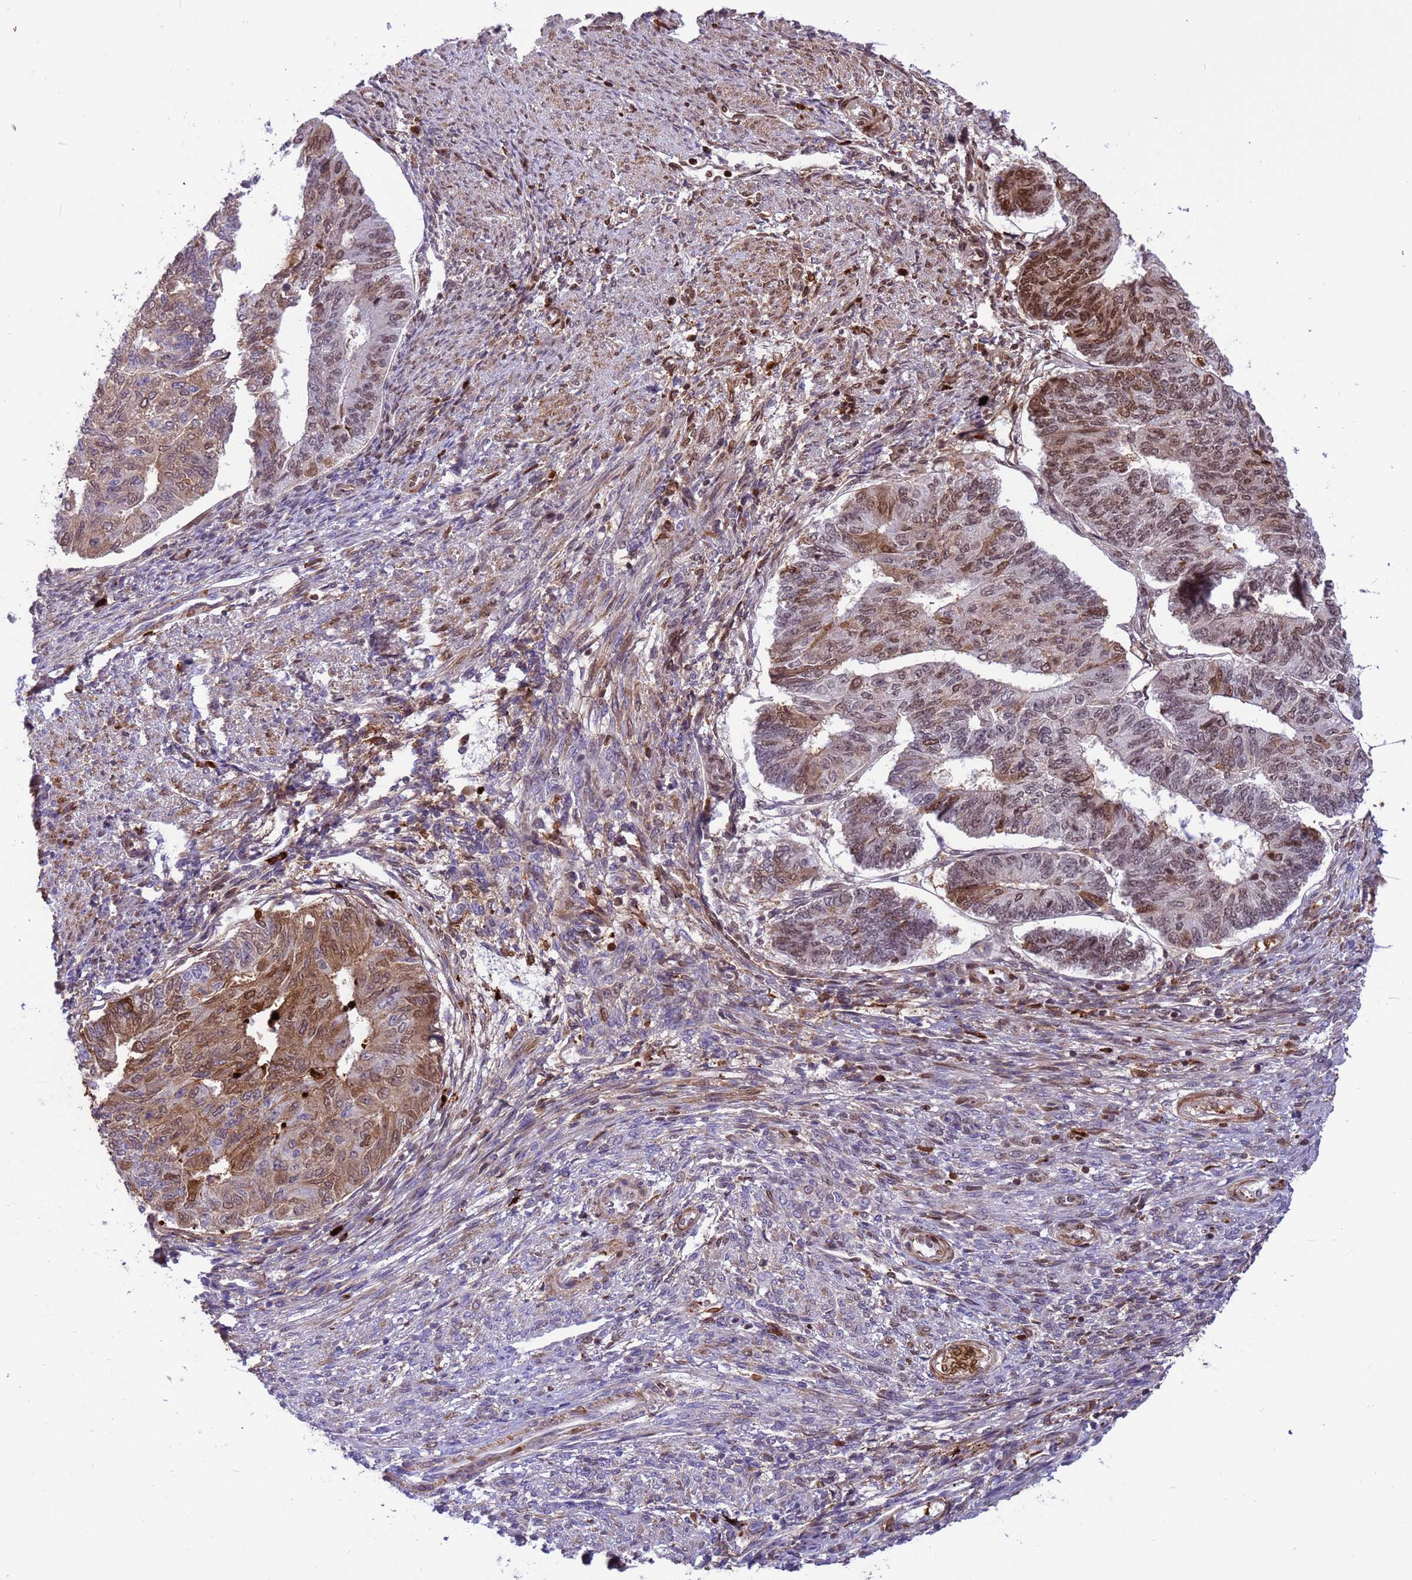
{"staining": {"intensity": "moderate", "quantity": ">75%", "location": "cytoplasmic/membranous,nuclear"}, "tissue": "endometrial cancer", "cell_type": "Tumor cells", "image_type": "cancer", "snomed": [{"axis": "morphology", "description": "Adenocarcinoma, NOS"}, {"axis": "topography", "description": "Endometrium"}], "caption": "Immunohistochemistry (IHC) photomicrograph of neoplastic tissue: adenocarcinoma (endometrial) stained using immunohistochemistry (IHC) reveals medium levels of moderate protein expression localized specifically in the cytoplasmic/membranous and nuclear of tumor cells, appearing as a cytoplasmic/membranous and nuclear brown color.", "gene": "ORM1", "patient": {"sex": "female", "age": 32}}